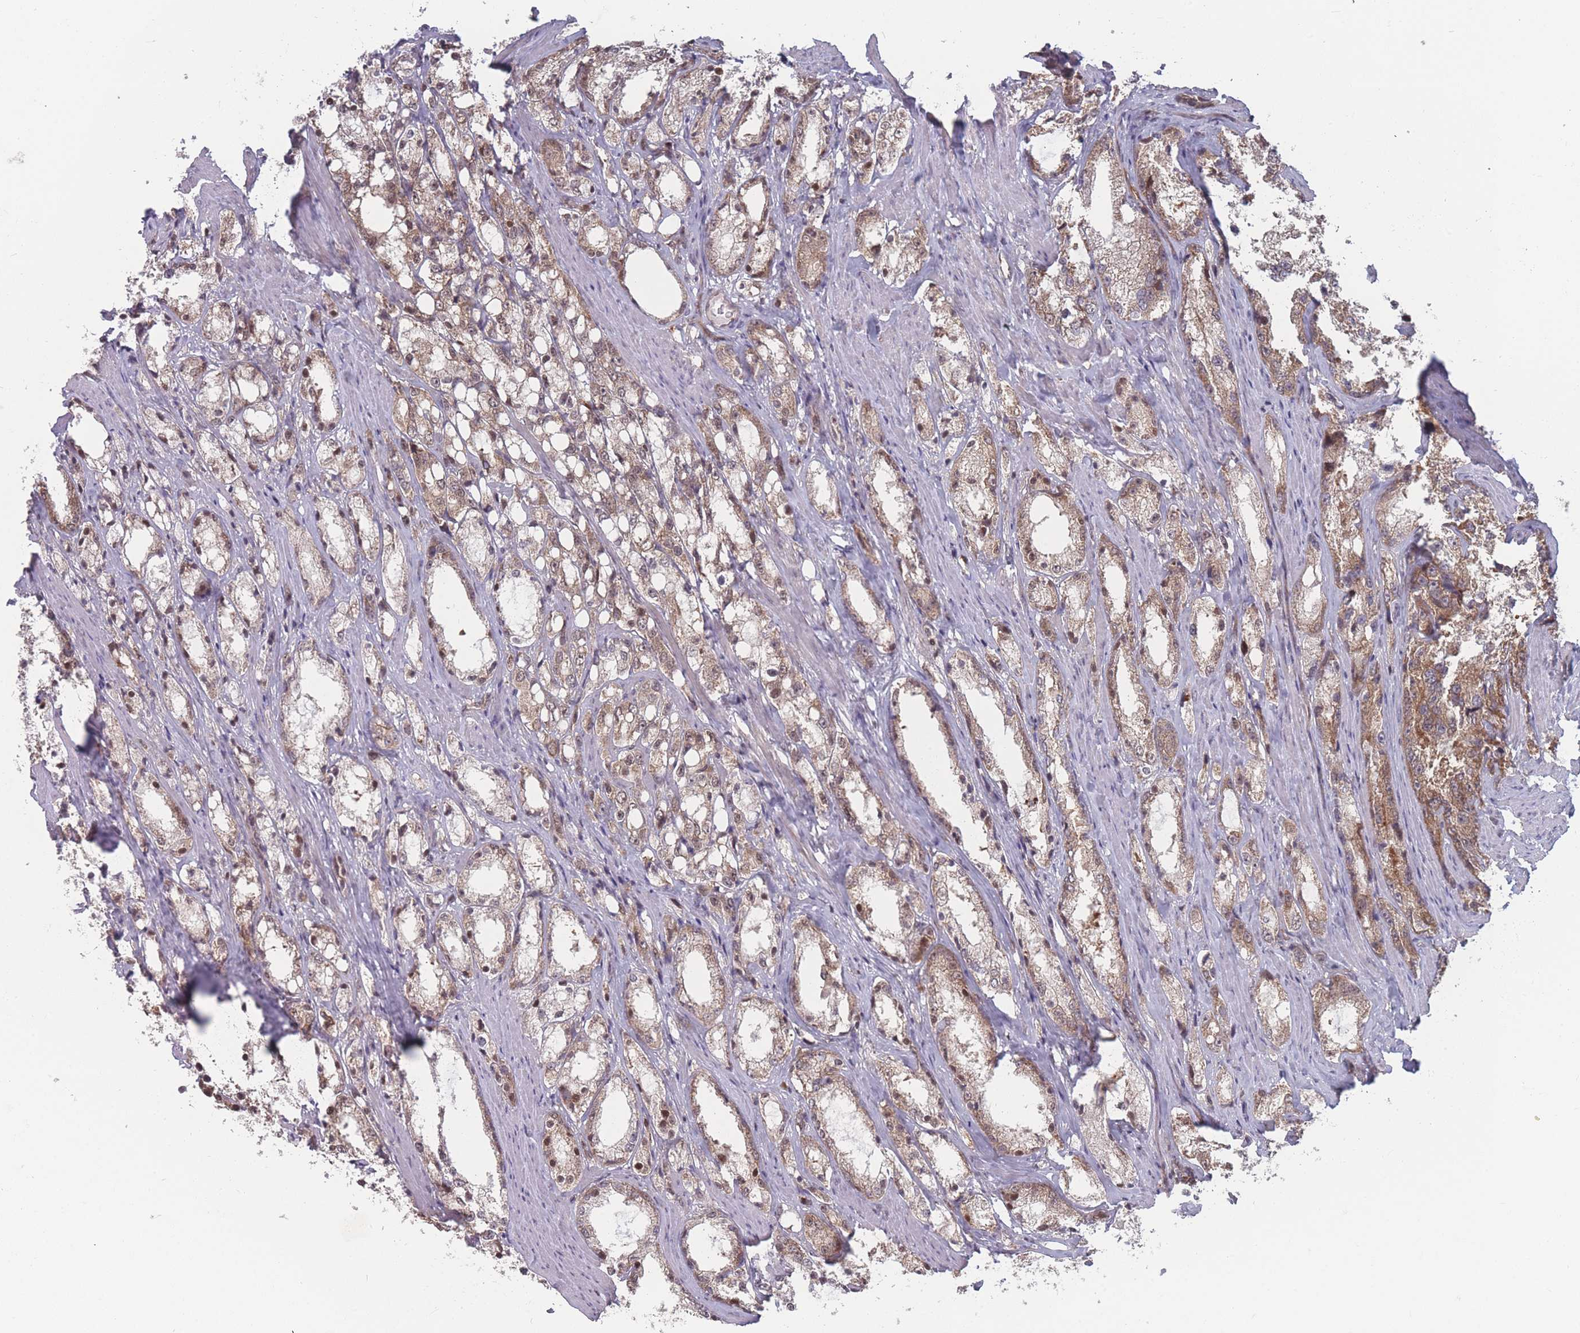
{"staining": {"intensity": "moderate", "quantity": "25%-75%", "location": "cytoplasmic/membranous,nuclear"}, "tissue": "prostate cancer", "cell_type": "Tumor cells", "image_type": "cancer", "snomed": [{"axis": "morphology", "description": "Adenocarcinoma, High grade"}, {"axis": "topography", "description": "Prostate"}], "caption": "A micrograph of adenocarcinoma (high-grade) (prostate) stained for a protein reveals moderate cytoplasmic/membranous and nuclear brown staining in tumor cells.", "gene": "RPS18", "patient": {"sex": "male", "age": 66}}